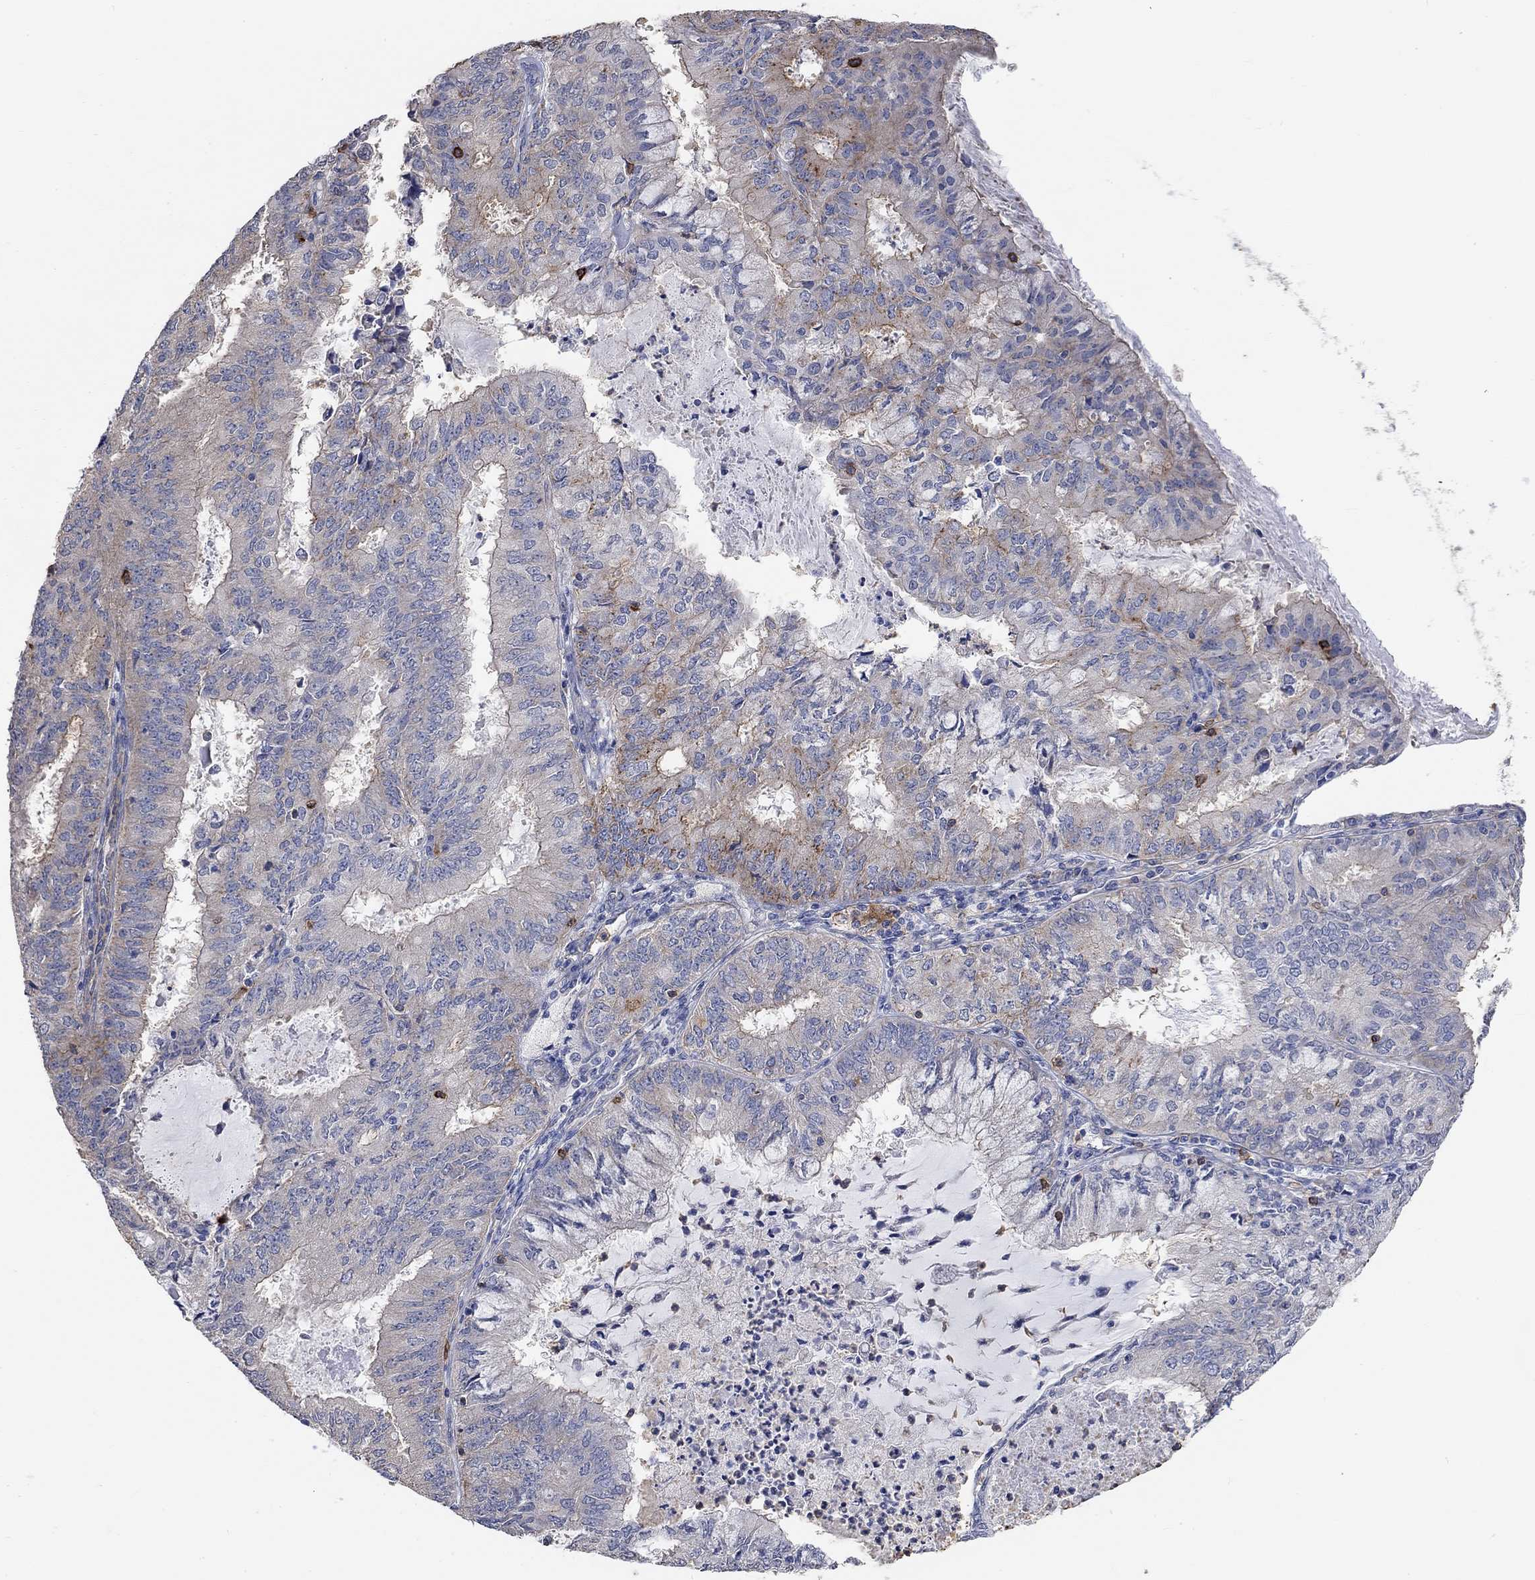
{"staining": {"intensity": "moderate", "quantity": "<25%", "location": "cytoplasmic/membranous"}, "tissue": "endometrial cancer", "cell_type": "Tumor cells", "image_type": "cancer", "snomed": [{"axis": "morphology", "description": "Adenocarcinoma, NOS"}, {"axis": "topography", "description": "Endometrium"}], "caption": "Moderate cytoplasmic/membranous expression for a protein is identified in about <25% of tumor cells of endometrial adenocarcinoma using immunohistochemistry.", "gene": "SYT16", "patient": {"sex": "female", "age": 57}}